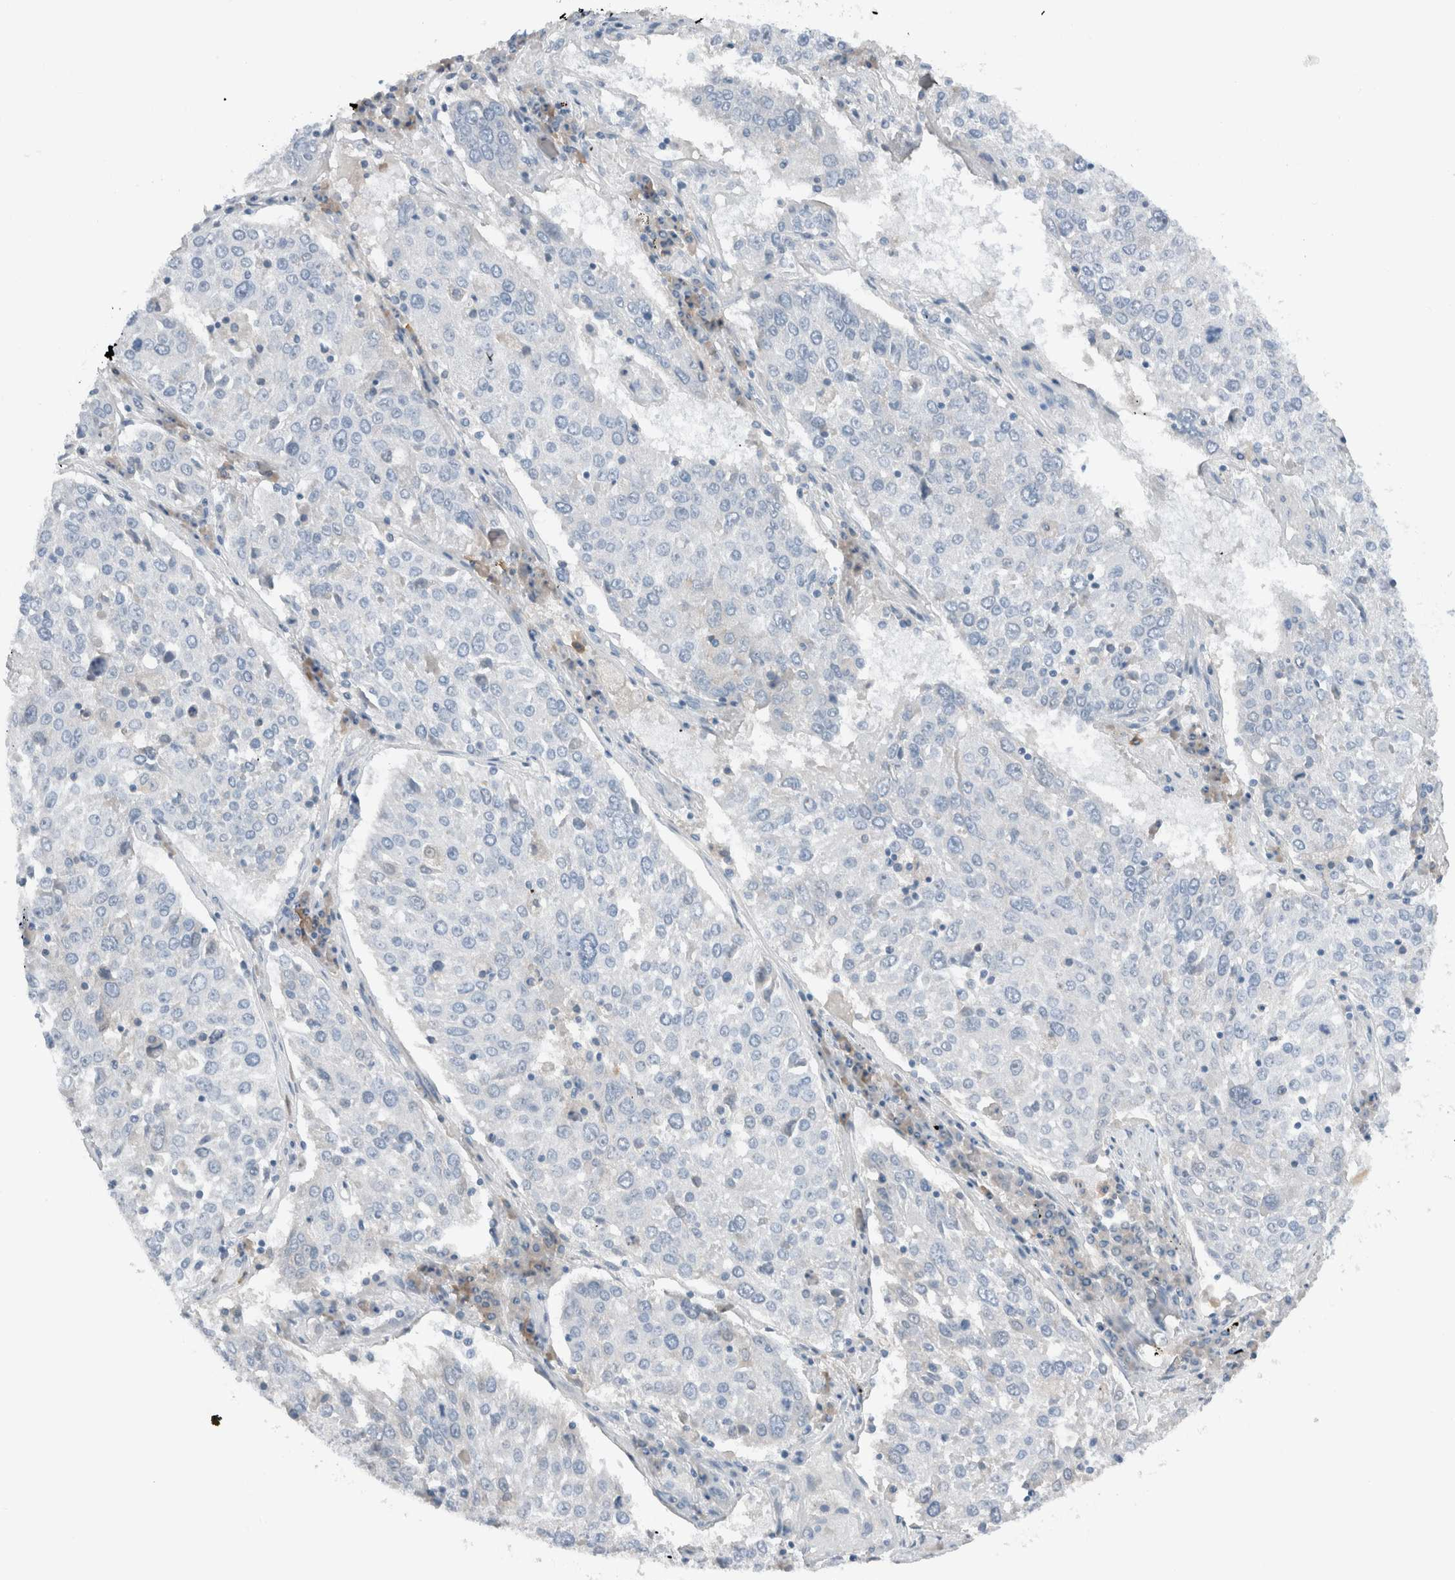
{"staining": {"intensity": "negative", "quantity": "none", "location": "none"}, "tissue": "lung cancer", "cell_type": "Tumor cells", "image_type": "cancer", "snomed": [{"axis": "morphology", "description": "Squamous cell carcinoma, NOS"}, {"axis": "topography", "description": "Lung"}], "caption": "The IHC histopathology image has no significant positivity in tumor cells of lung cancer tissue.", "gene": "DUOX1", "patient": {"sex": "male", "age": 65}}